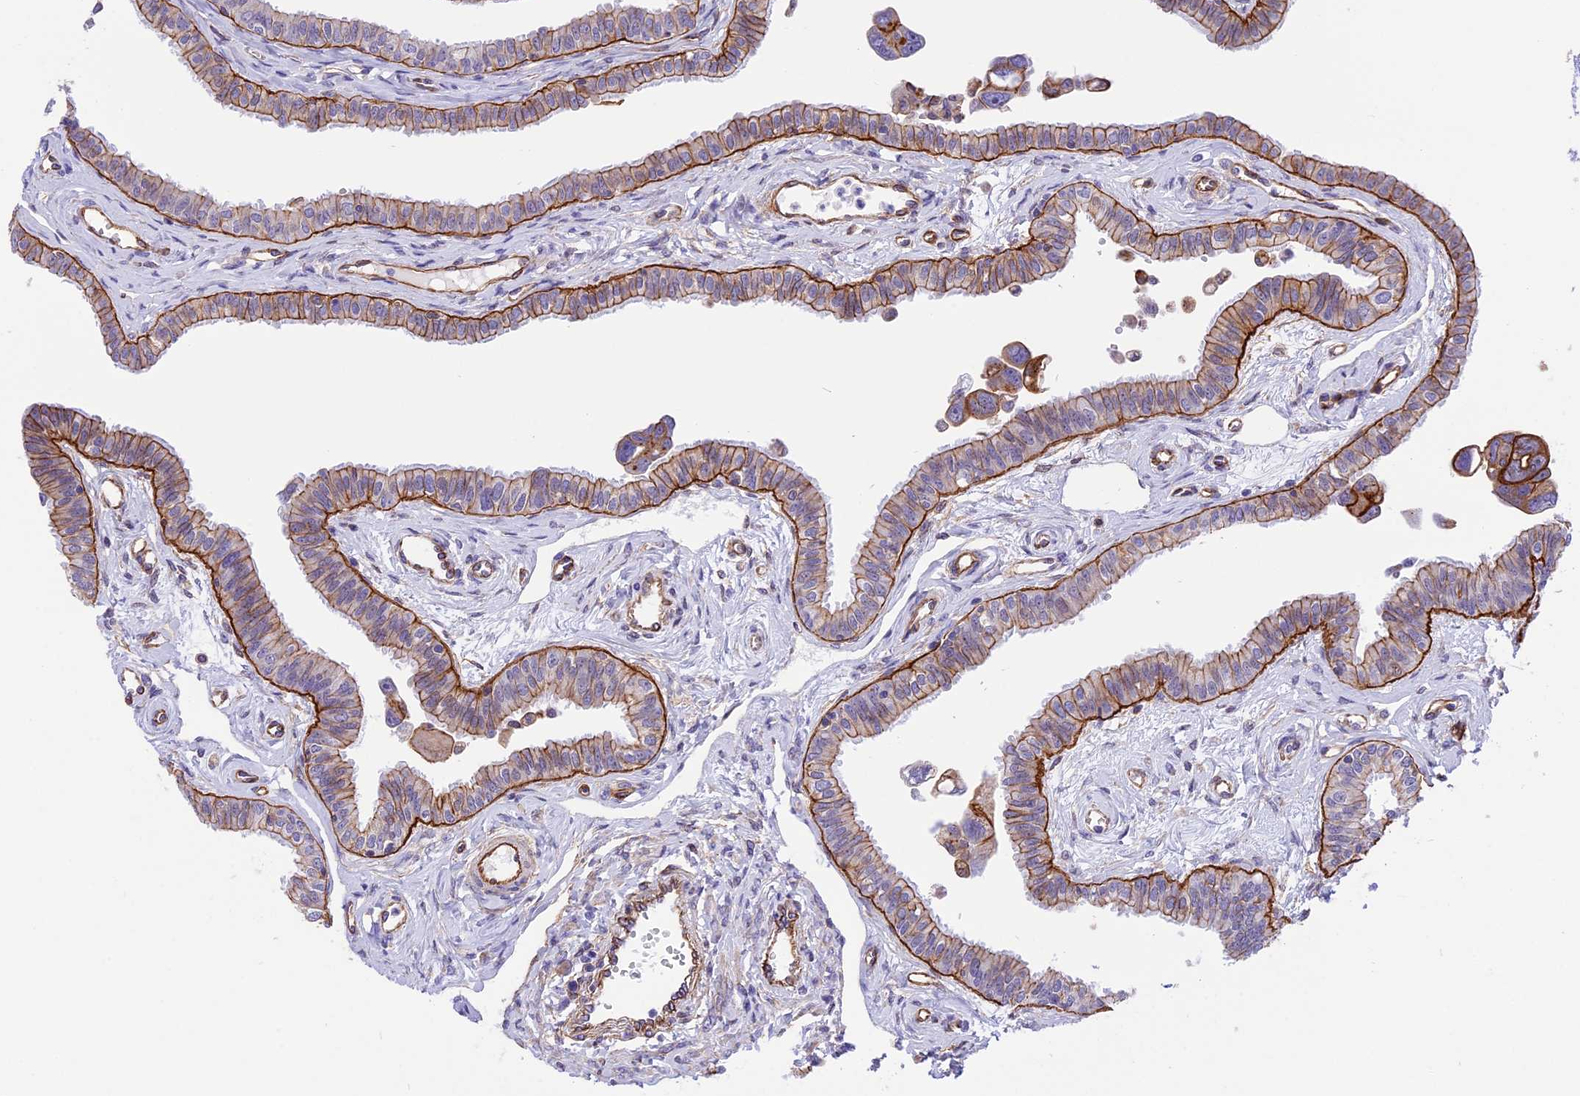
{"staining": {"intensity": "moderate", "quantity": ">75%", "location": "cytoplasmic/membranous"}, "tissue": "fallopian tube", "cell_type": "Glandular cells", "image_type": "normal", "snomed": [{"axis": "morphology", "description": "Normal tissue, NOS"}, {"axis": "morphology", "description": "Carcinoma, NOS"}, {"axis": "topography", "description": "Fallopian tube"}, {"axis": "topography", "description": "Ovary"}], "caption": "IHC photomicrograph of benign human fallopian tube stained for a protein (brown), which shows medium levels of moderate cytoplasmic/membranous staining in about >75% of glandular cells.", "gene": "R3HDM4", "patient": {"sex": "female", "age": 59}}